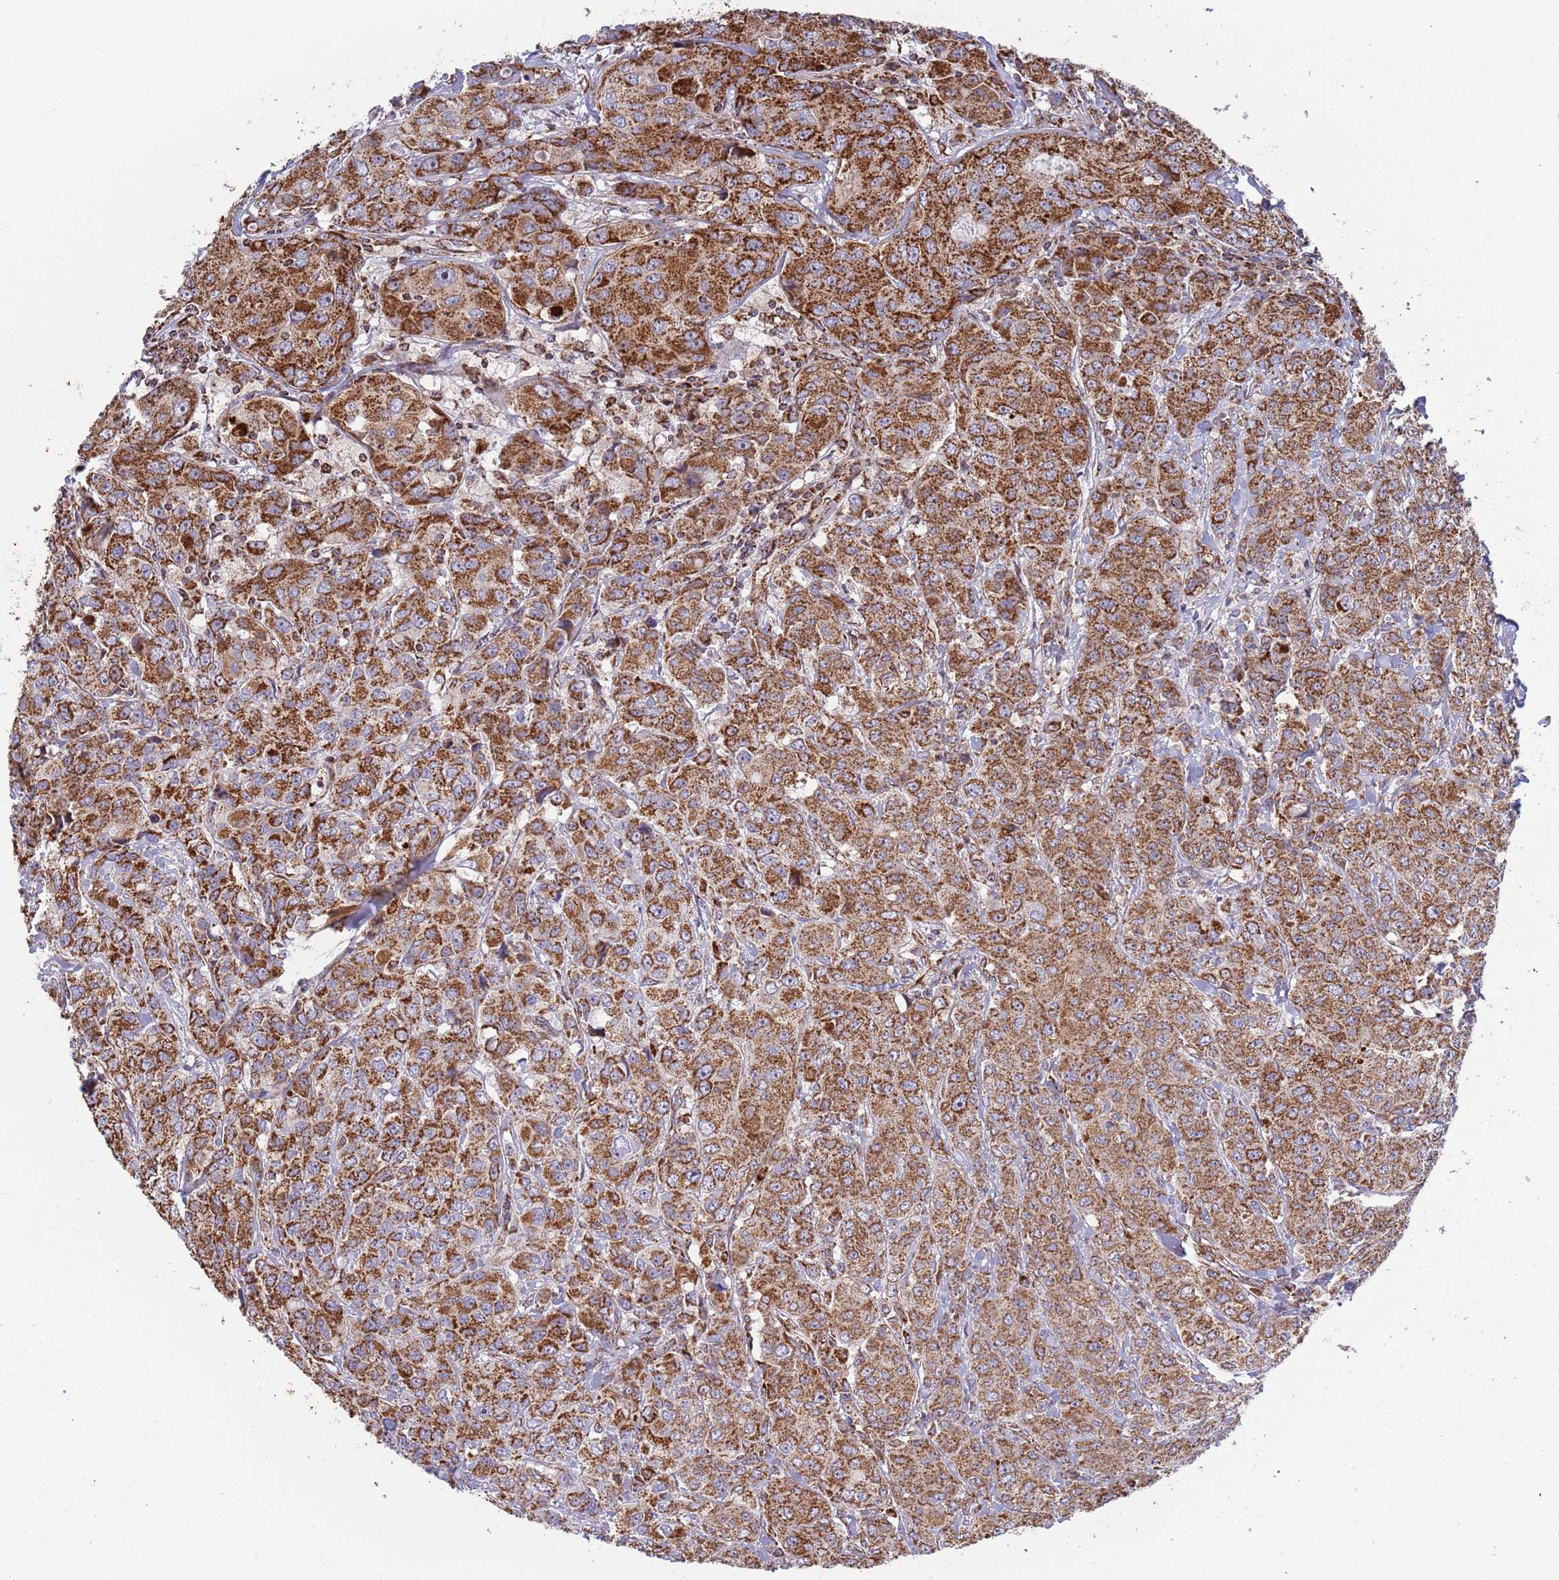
{"staining": {"intensity": "strong", "quantity": ">75%", "location": "cytoplasmic/membranous"}, "tissue": "breast cancer", "cell_type": "Tumor cells", "image_type": "cancer", "snomed": [{"axis": "morphology", "description": "Duct carcinoma"}, {"axis": "topography", "description": "Breast"}], "caption": "This image displays invasive ductal carcinoma (breast) stained with immunohistochemistry (IHC) to label a protein in brown. The cytoplasmic/membranous of tumor cells show strong positivity for the protein. Nuclei are counter-stained blue.", "gene": "VPS16", "patient": {"sex": "female", "age": 43}}